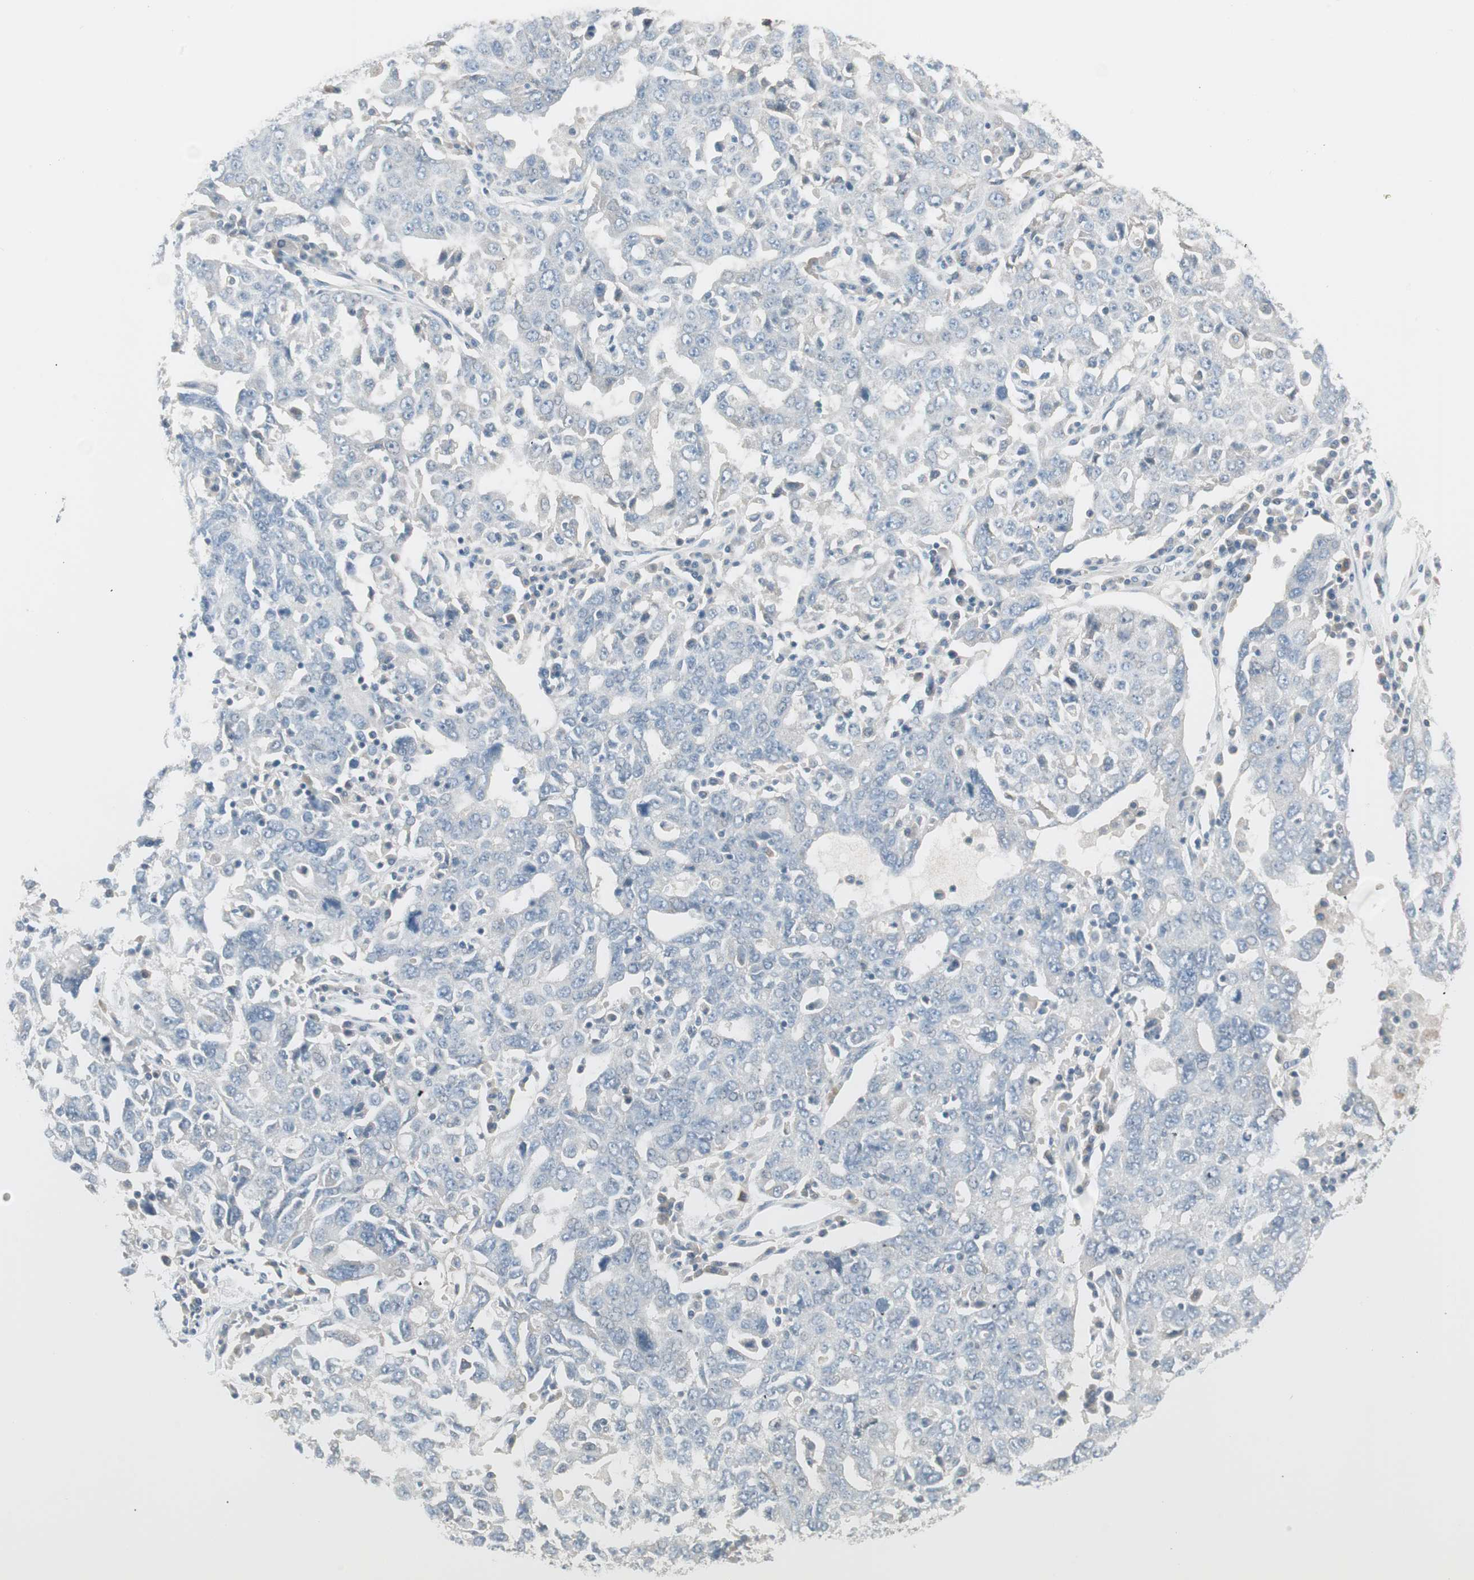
{"staining": {"intensity": "weak", "quantity": "25%-75%", "location": "cytoplasmic/membranous"}, "tissue": "ovarian cancer", "cell_type": "Tumor cells", "image_type": "cancer", "snomed": [{"axis": "morphology", "description": "Carcinoma, endometroid"}, {"axis": "topography", "description": "Ovary"}], "caption": "A low amount of weak cytoplasmic/membranous positivity is seen in about 25%-75% of tumor cells in endometroid carcinoma (ovarian) tissue.", "gene": "ITLN2", "patient": {"sex": "female", "age": 62}}